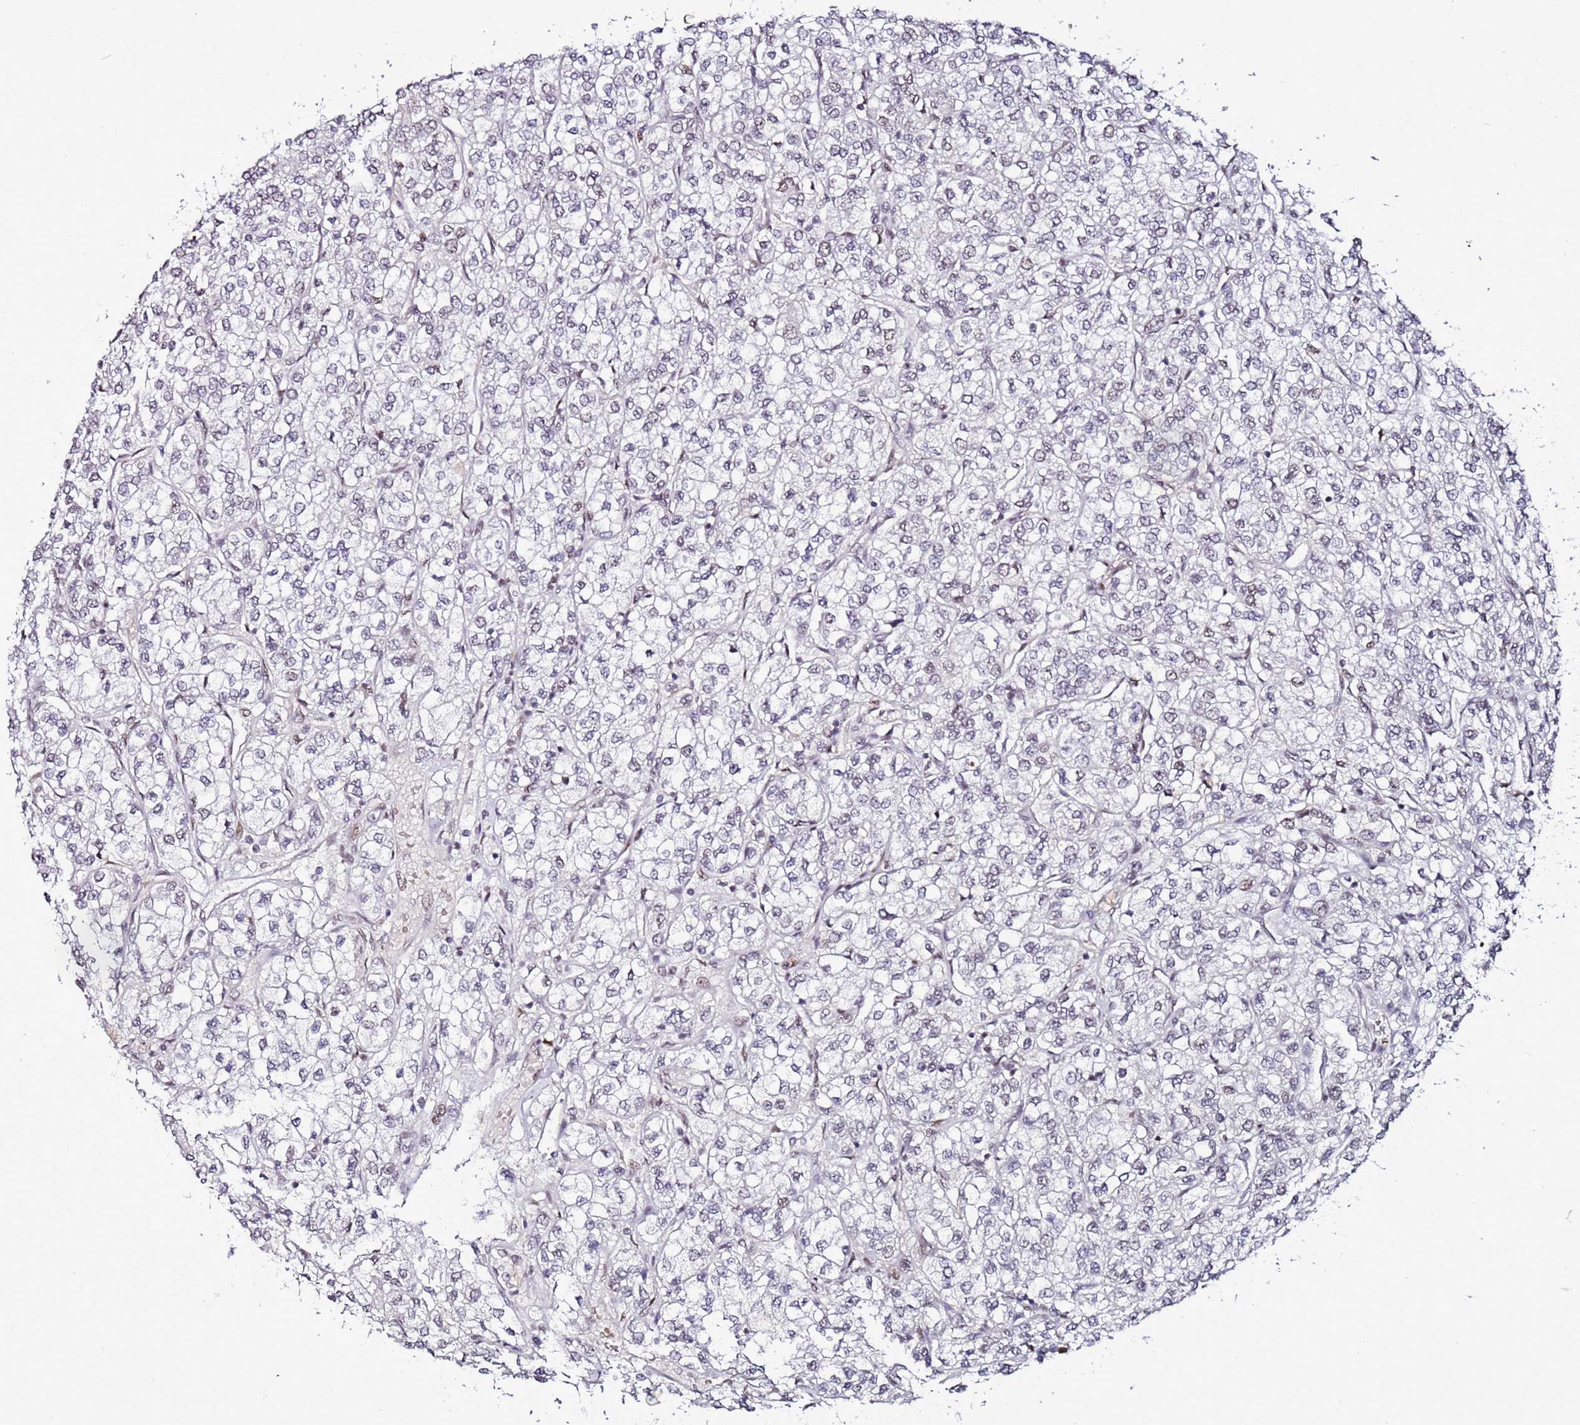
{"staining": {"intensity": "negative", "quantity": "none", "location": "none"}, "tissue": "renal cancer", "cell_type": "Tumor cells", "image_type": "cancer", "snomed": [{"axis": "morphology", "description": "Adenocarcinoma, NOS"}, {"axis": "topography", "description": "Kidney"}], "caption": "Renal cancer stained for a protein using immunohistochemistry reveals no expression tumor cells.", "gene": "PSMA7", "patient": {"sex": "male", "age": 80}}